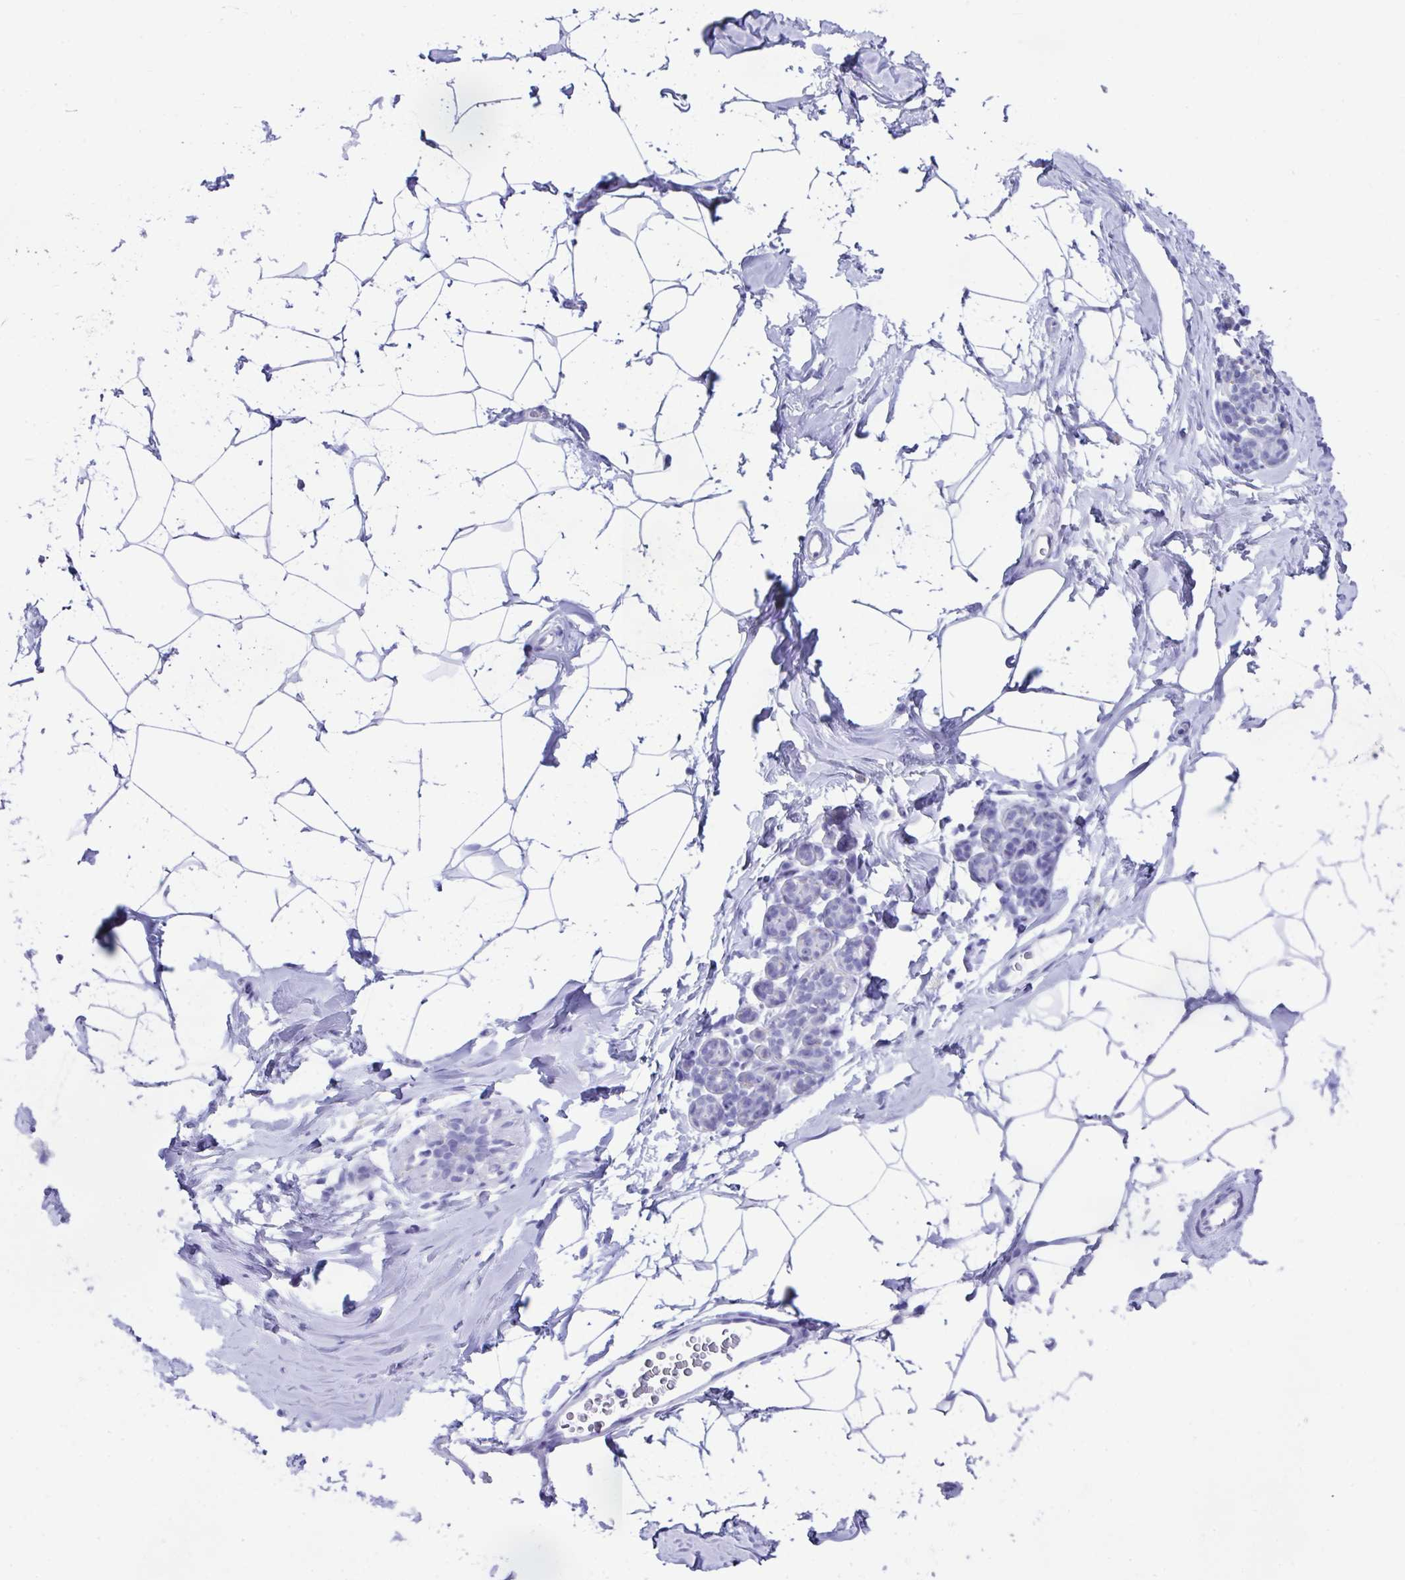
{"staining": {"intensity": "negative", "quantity": "none", "location": "none"}, "tissue": "breast", "cell_type": "Adipocytes", "image_type": "normal", "snomed": [{"axis": "morphology", "description": "Normal tissue, NOS"}, {"axis": "topography", "description": "Breast"}], "caption": "A high-resolution histopathology image shows IHC staining of normal breast, which displays no significant staining in adipocytes.", "gene": "LGALS4", "patient": {"sex": "female", "age": 32}}